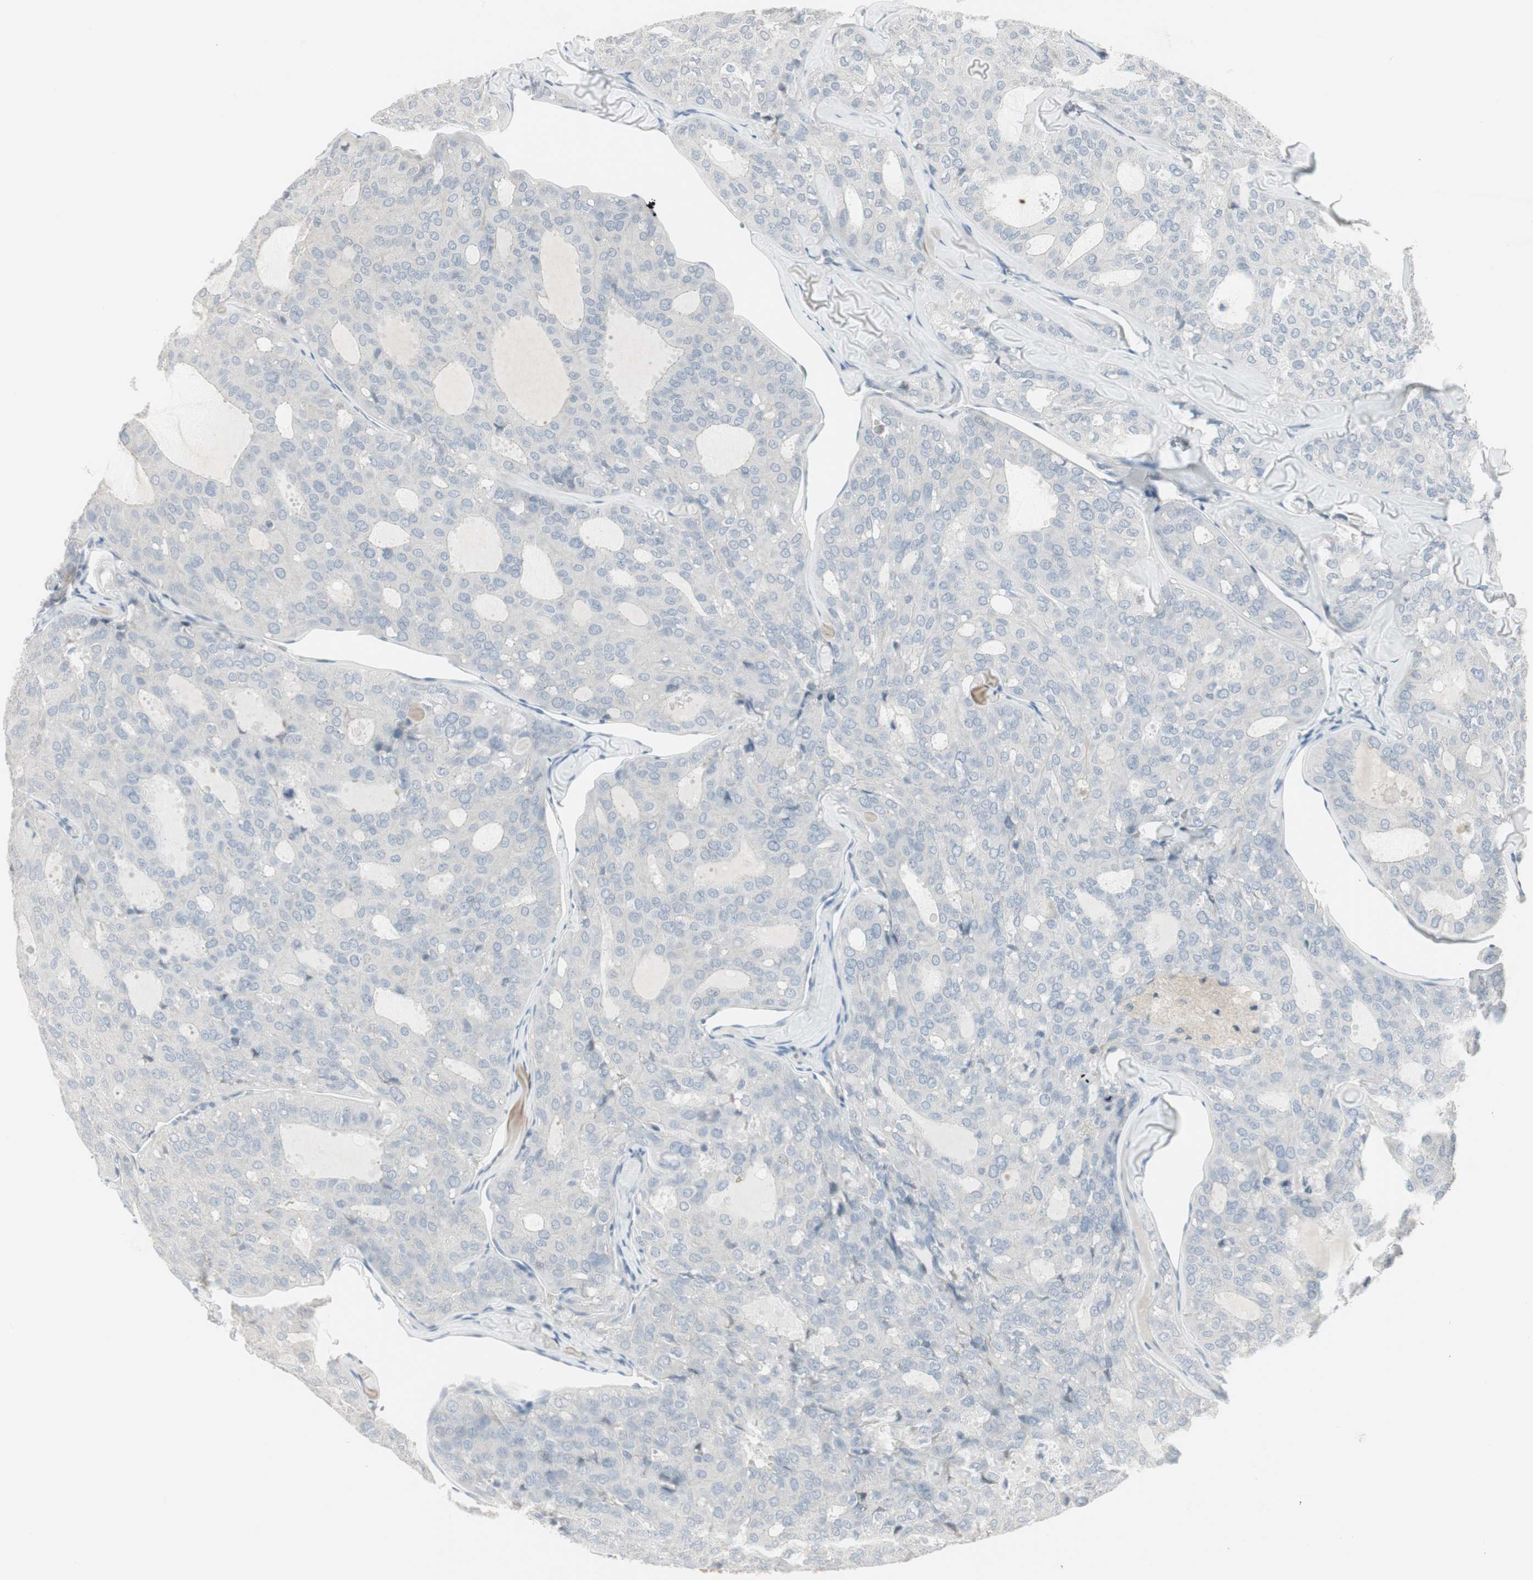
{"staining": {"intensity": "negative", "quantity": "none", "location": "none"}, "tissue": "thyroid cancer", "cell_type": "Tumor cells", "image_type": "cancer", "snomed": [{"axis": "morphology", "description": "Follicular adenoma carcinoma, NOS"}, {"axis": "topography", "description": "Thyroid gland"}], "caption": "Tumor cells show no significant positivity in follicular adenoma carcinoma (thyroid).", "gene": "DMPK", "patient": {"sex": "male", "age": 75}}